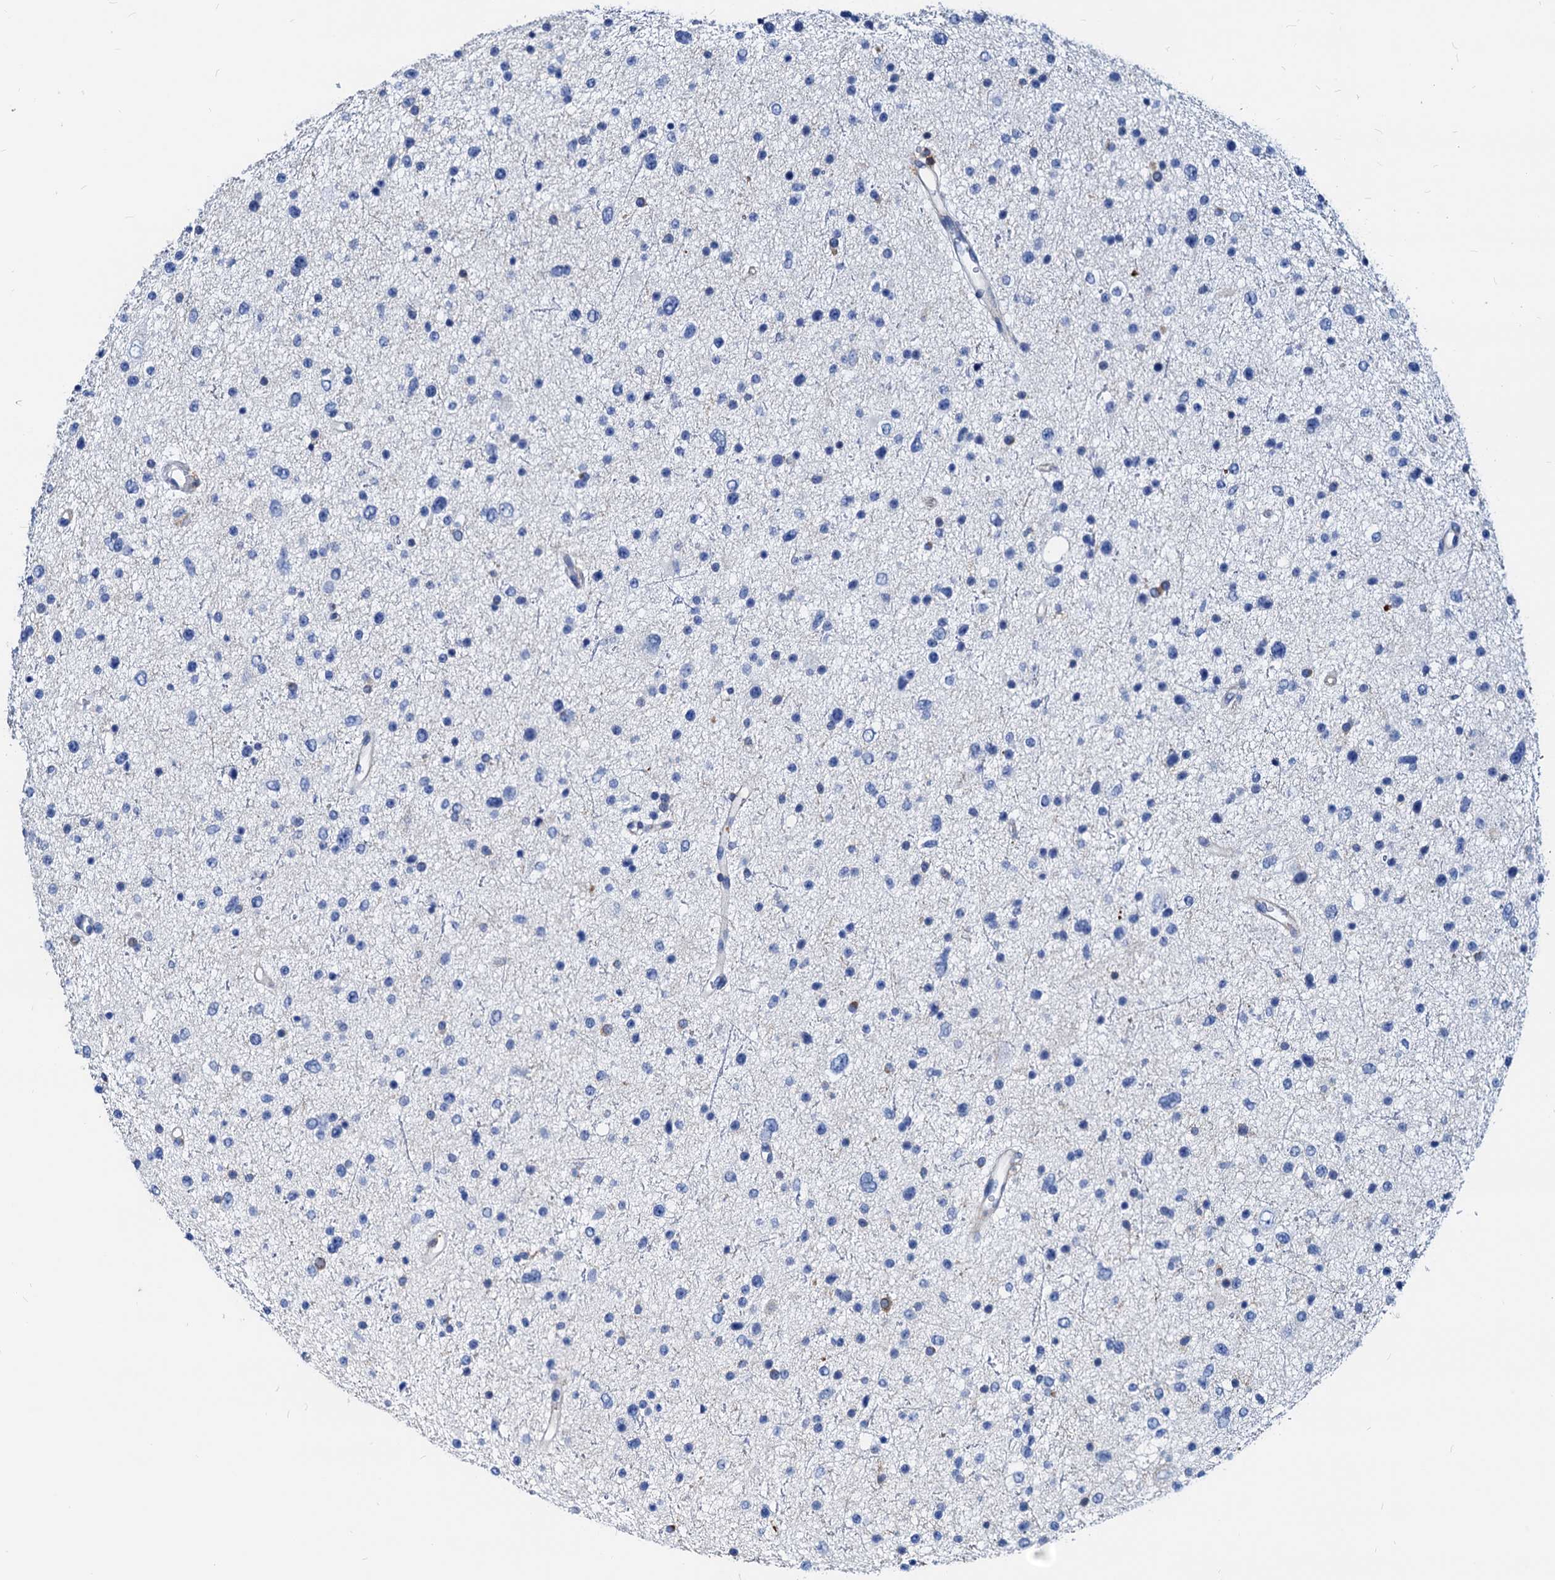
{"staining": {"intensity": "negative", "quantity": "none", "location": "none"}, "tissue": "glioma", "cell_type": "Tumor cells", "image_type": "cancer", "snomed": [{"axis": "morphology", "description": "Glioma, malignant, Low grade"}, {"axis": "topography", "description": "Brain"}], "caption": "The image shows no significant positivity in tumor cells of malignant glioma (low-grade).", "gene": "LCP2", "patient": {"sex": "female", "age": 37}}